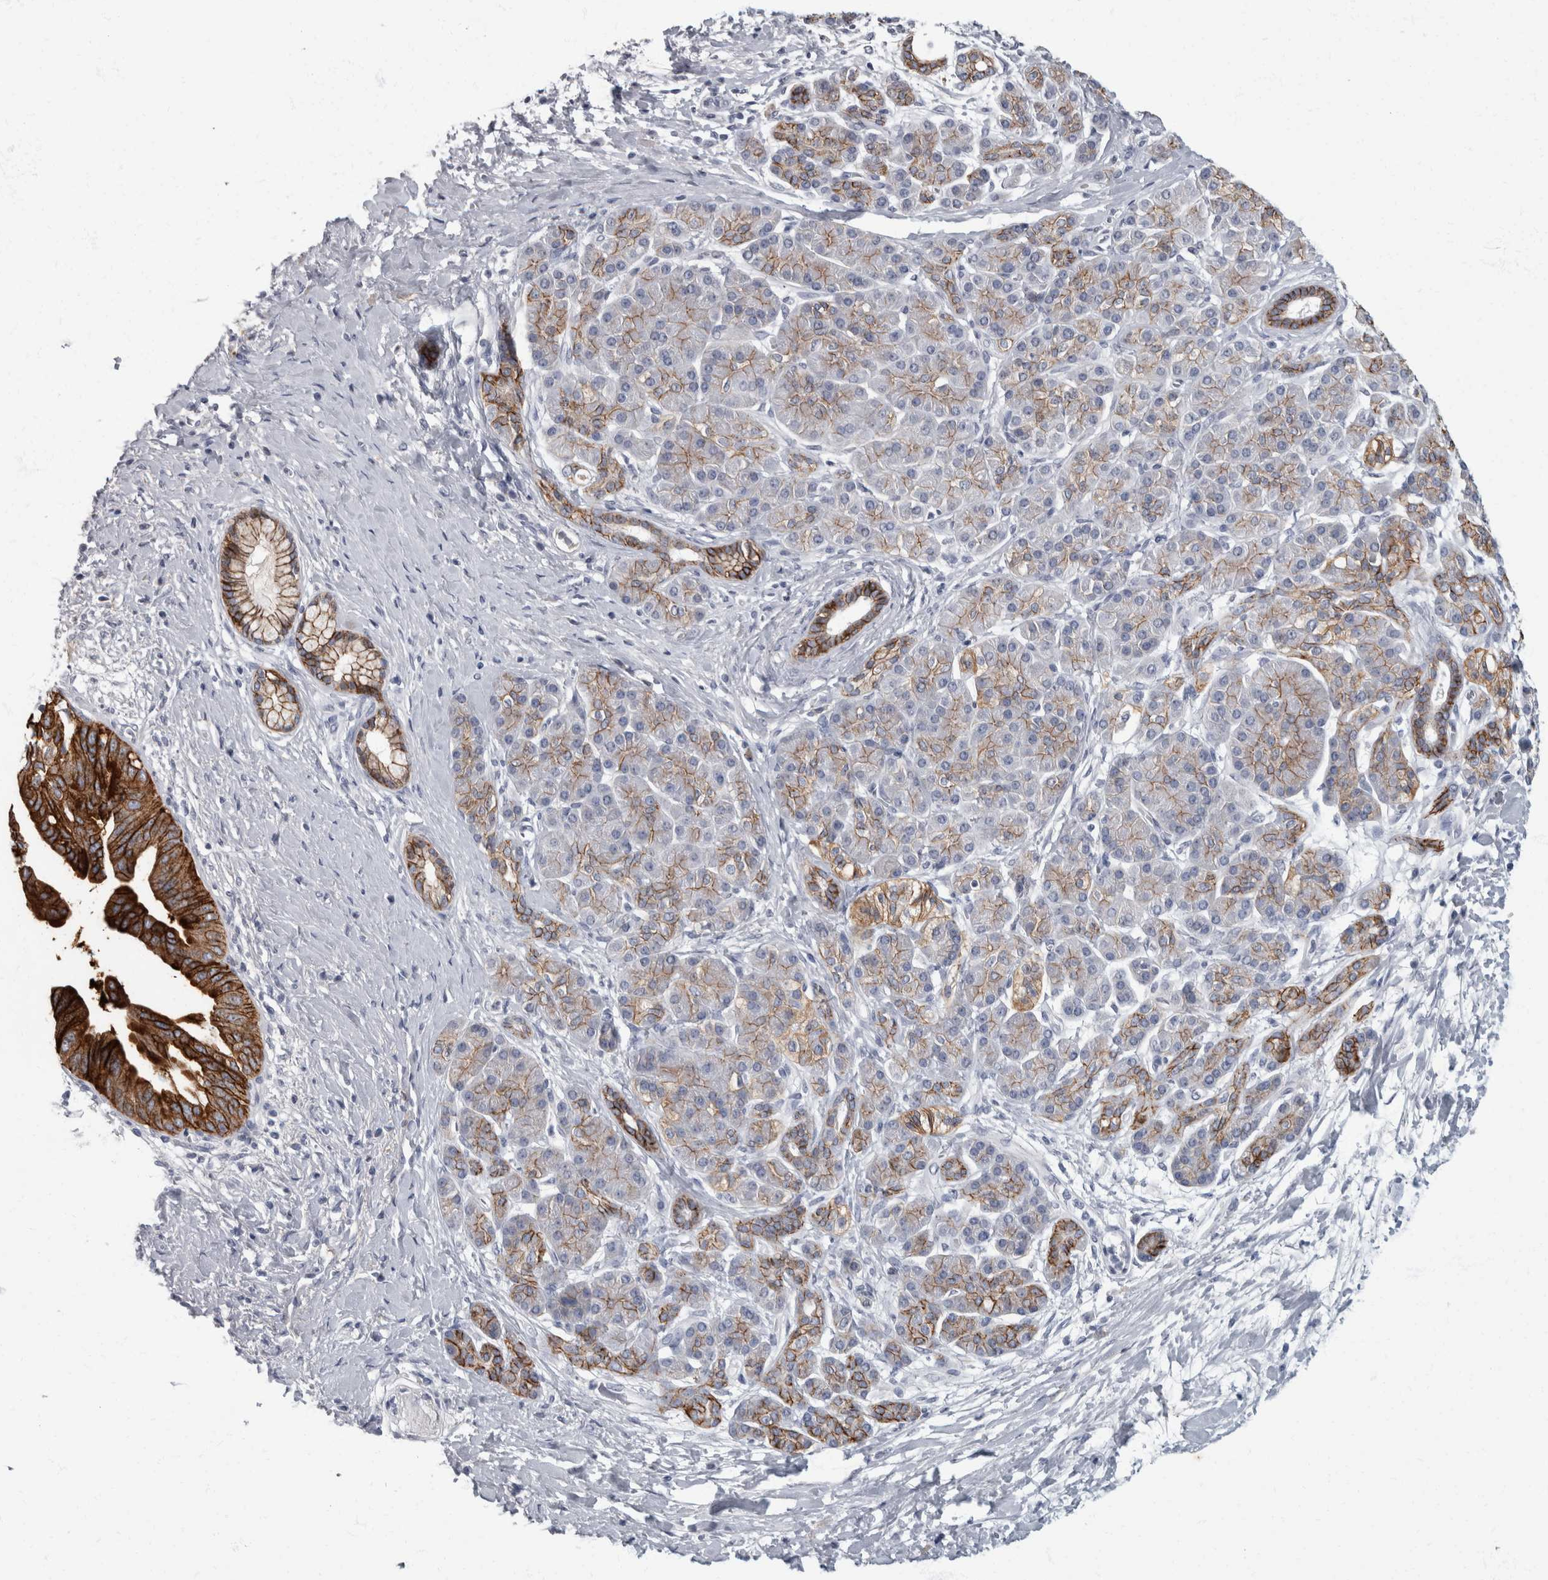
{"staining": {"intensity": "strong", "quantity": ">75%", "location": "cytoplasmic/membranous"}, "tissue": "pancreatic cancer", "cell_type": "Tumor cells", "image_type": "cancer", "snomed": [{"axis": "morphology", "description": "Adenocarcinoma, NOS"}, {"axis": "topography", "description": "Pancreas"}], "caption": "Immunohistochemistry image of adenocarcinoma (pancreatic) stained for a protein (brown), which displays high levels of strong cytoplasmic/membranous staining in about >75% of tumor cells.", "gene": "DSG2", "patient": {"sex": "male", "age": 55}}